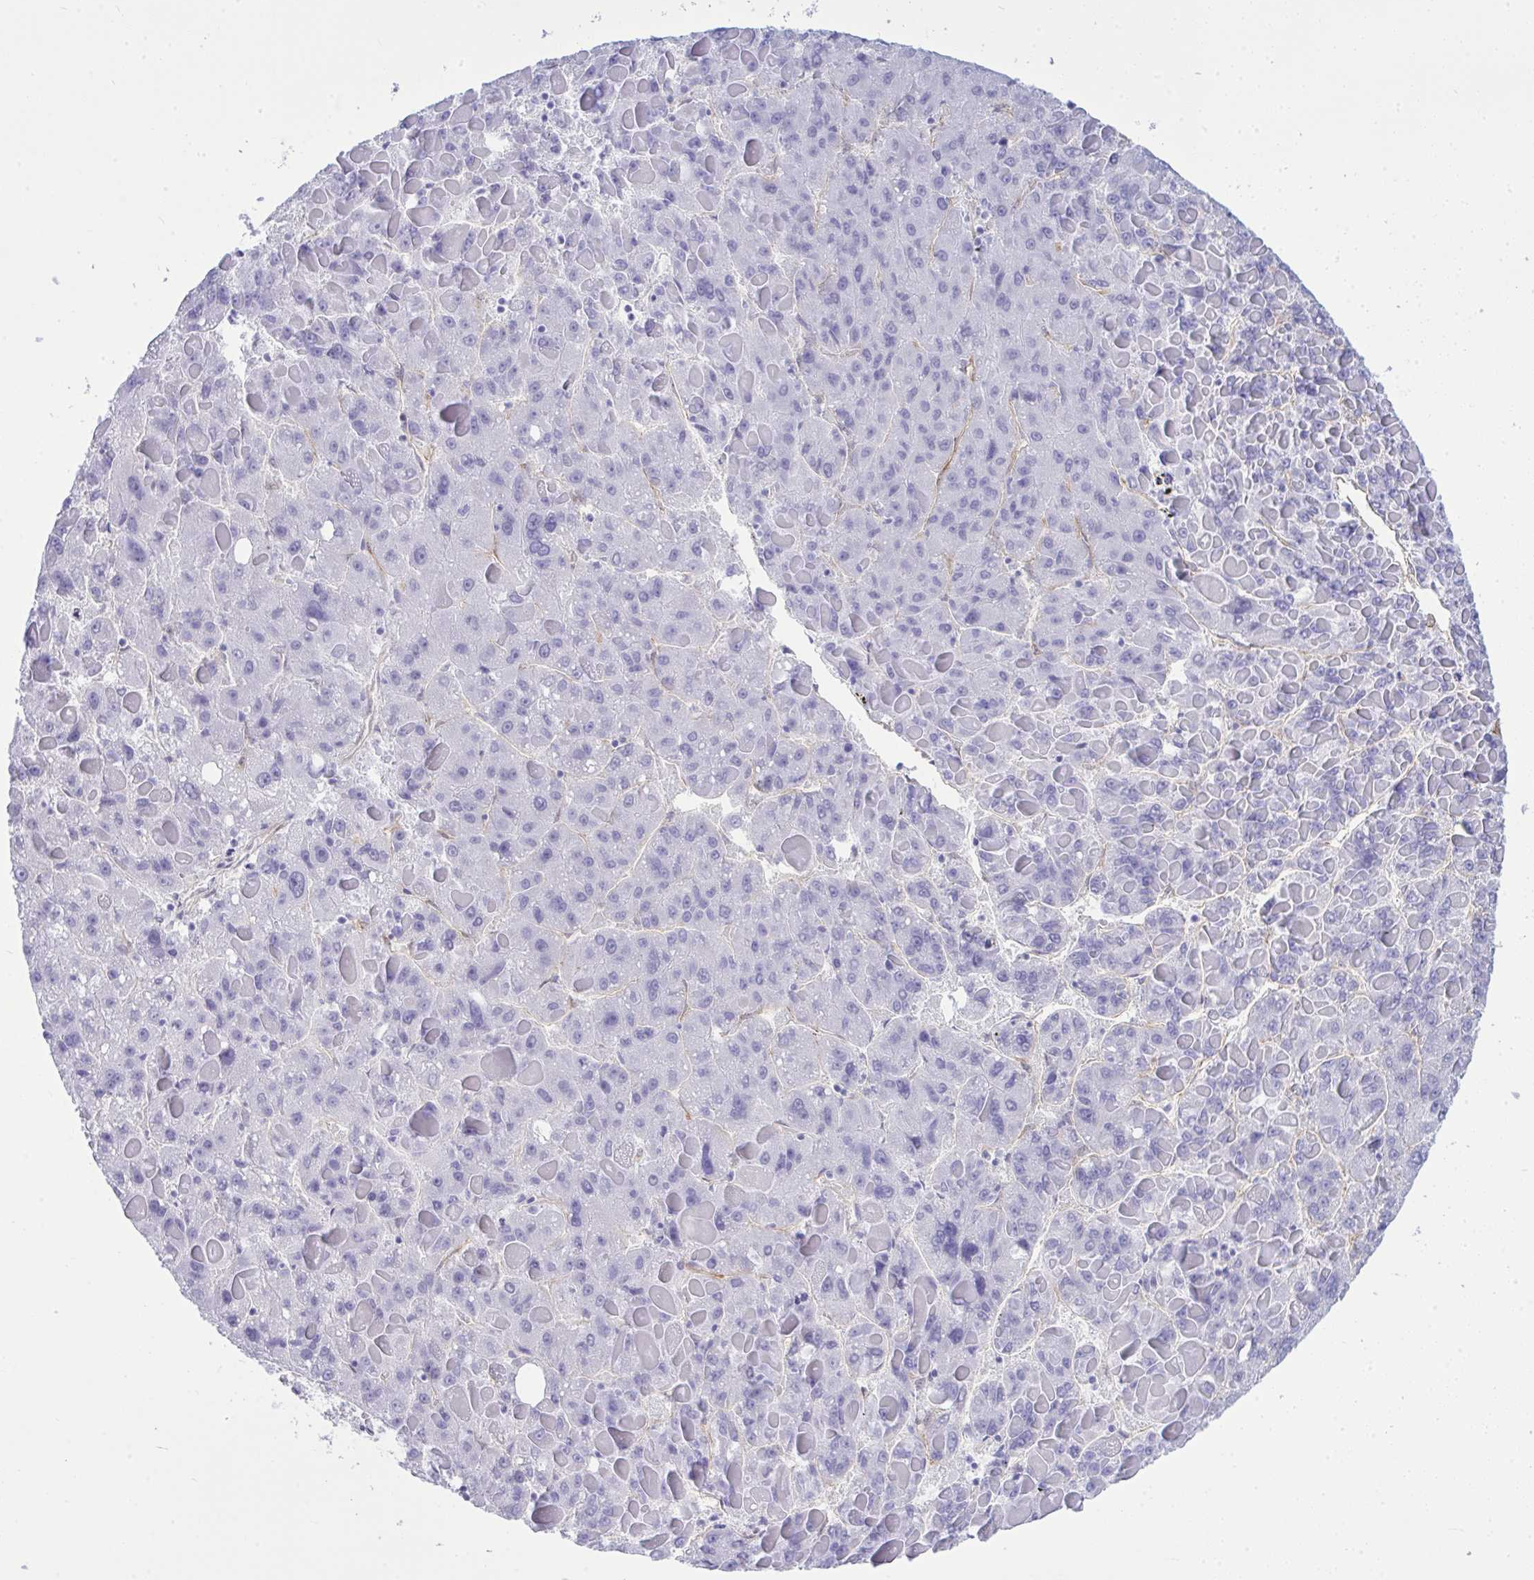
{"staining": {"intensity": "negative", "quantity": "none", "location": "none"}, "tissue": "liver cancer", "cell_type": "Tumor cells", "image_type": "cancer", "snomed": [{"axis": "morphology", "description": "Carcinoma, Hepatocellular, NOS"}, {"axis": "topography", "description": "Liver"}], "caption": "Image shows no significant protein positivity in tumor cells of liver cancer.", "gene": "LIMS2", "patient": {"sex": "female", "age": 82}}